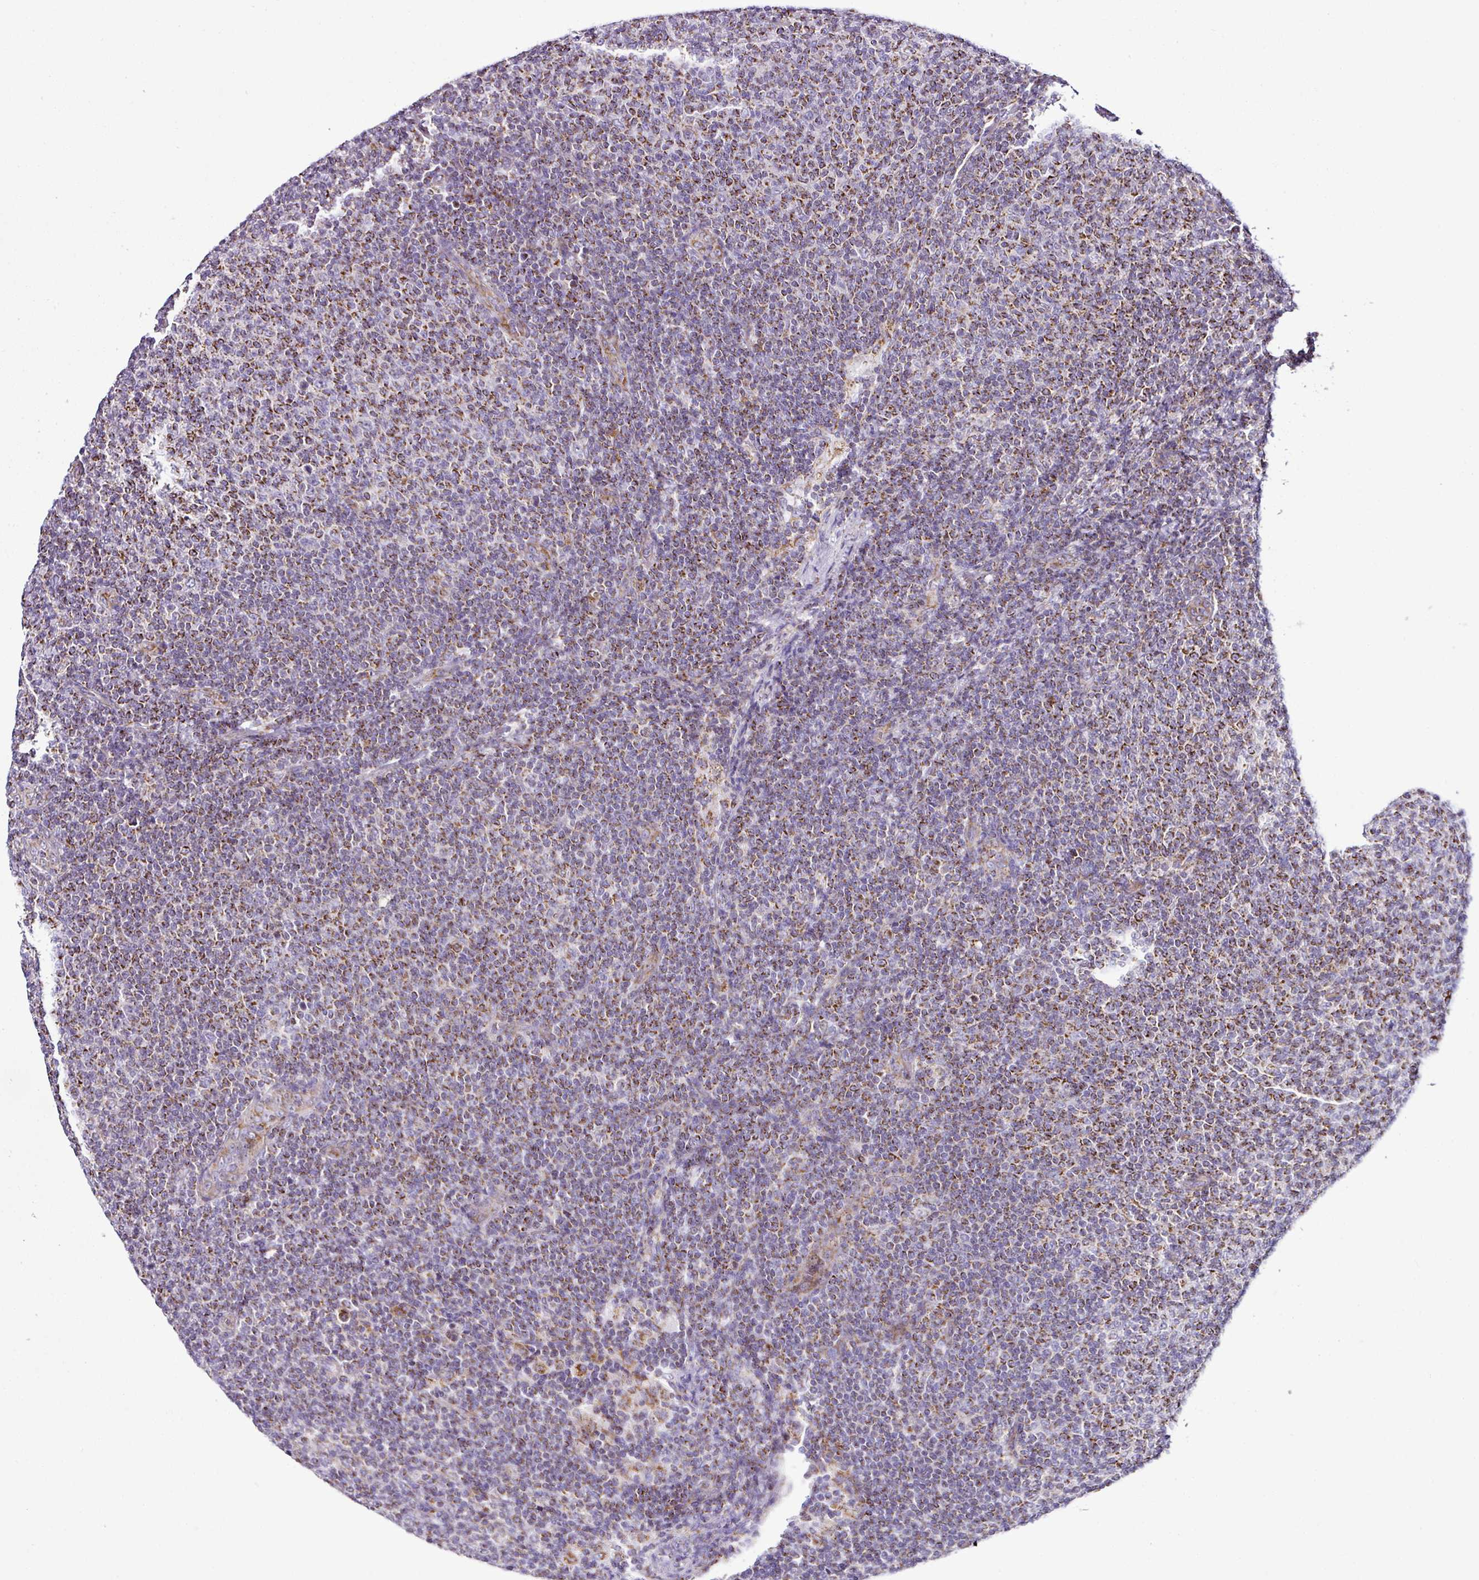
{"staining": {"intensity": "moderate", "quantity": "25%-75%", "location": "cytoplasmic/membranous"}, "tissue": "lymphoma", "cell_type": "Tumor cells", "image_type": "cancer", "snomed": [{"axis": "morphology", "description": "Malignant lymphoma, non-Hodgkin's type, Low grade"}, {"axis": "topography", "description": "Lymph node"}], "caption": "Moderate cytoplasmic/membranous expression for a protein is seen in approximately 25%-75% of tumor cells of lymphoma using IHC.", "gene": "DPAGT1", "patient": {"sex": "male", "age": 66}}